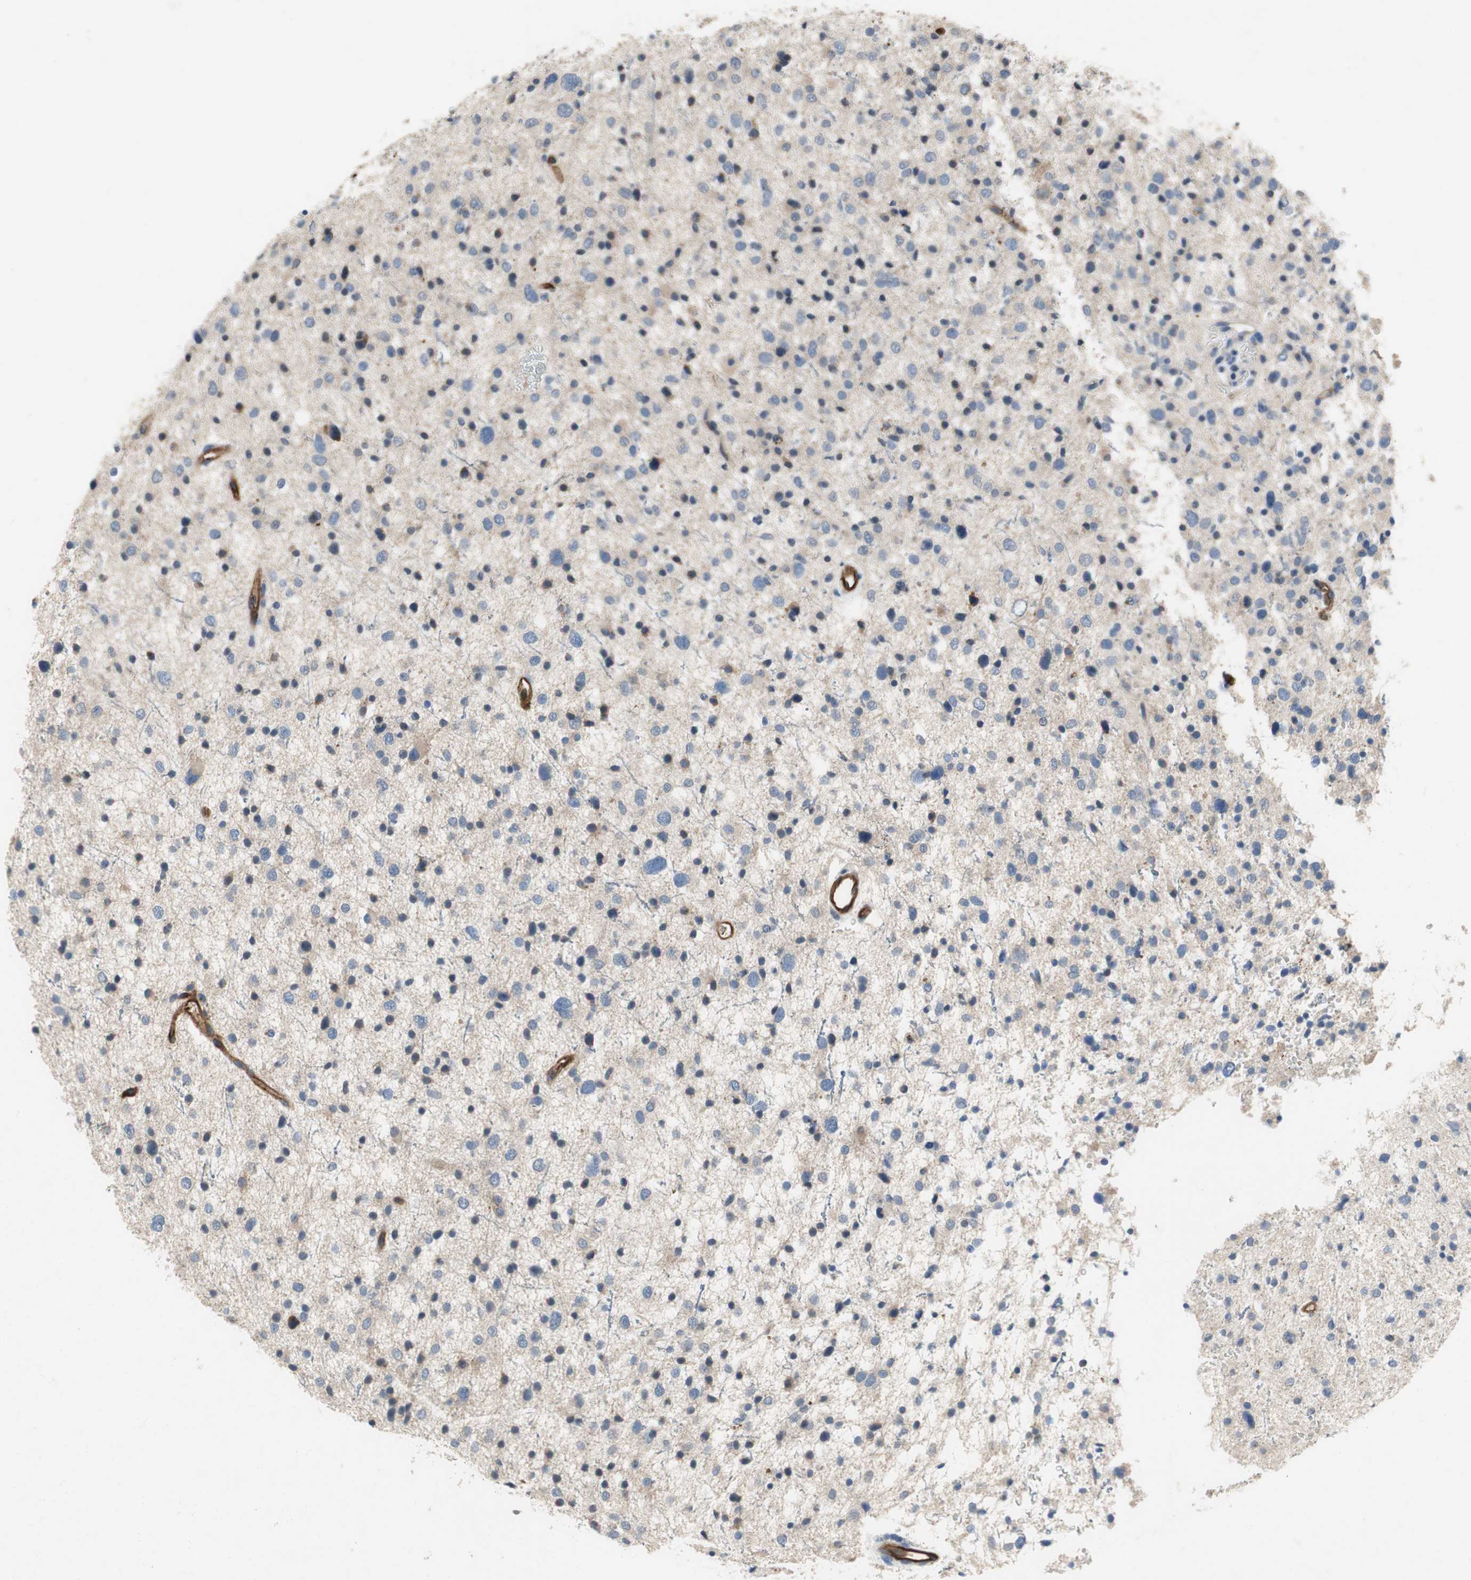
{"staining": {"intensity": "negative", "quantity": "none", "location": "none"}, "tissue": "glioma", "cell_type": "Tumor cells", "image_type": "cancer", "snomed": [{"axis": "morphology", "description": "Glioma, malignant, Low grade"}, {"axis": "topography", "description": "Brain"}], "caption": "This is an IHC photomicrograph of human low-grade glioma (malignant). There is no positivity in tumor cells.", "gene": "ALPL", "patient": {"sex": "female", "age": 37}}